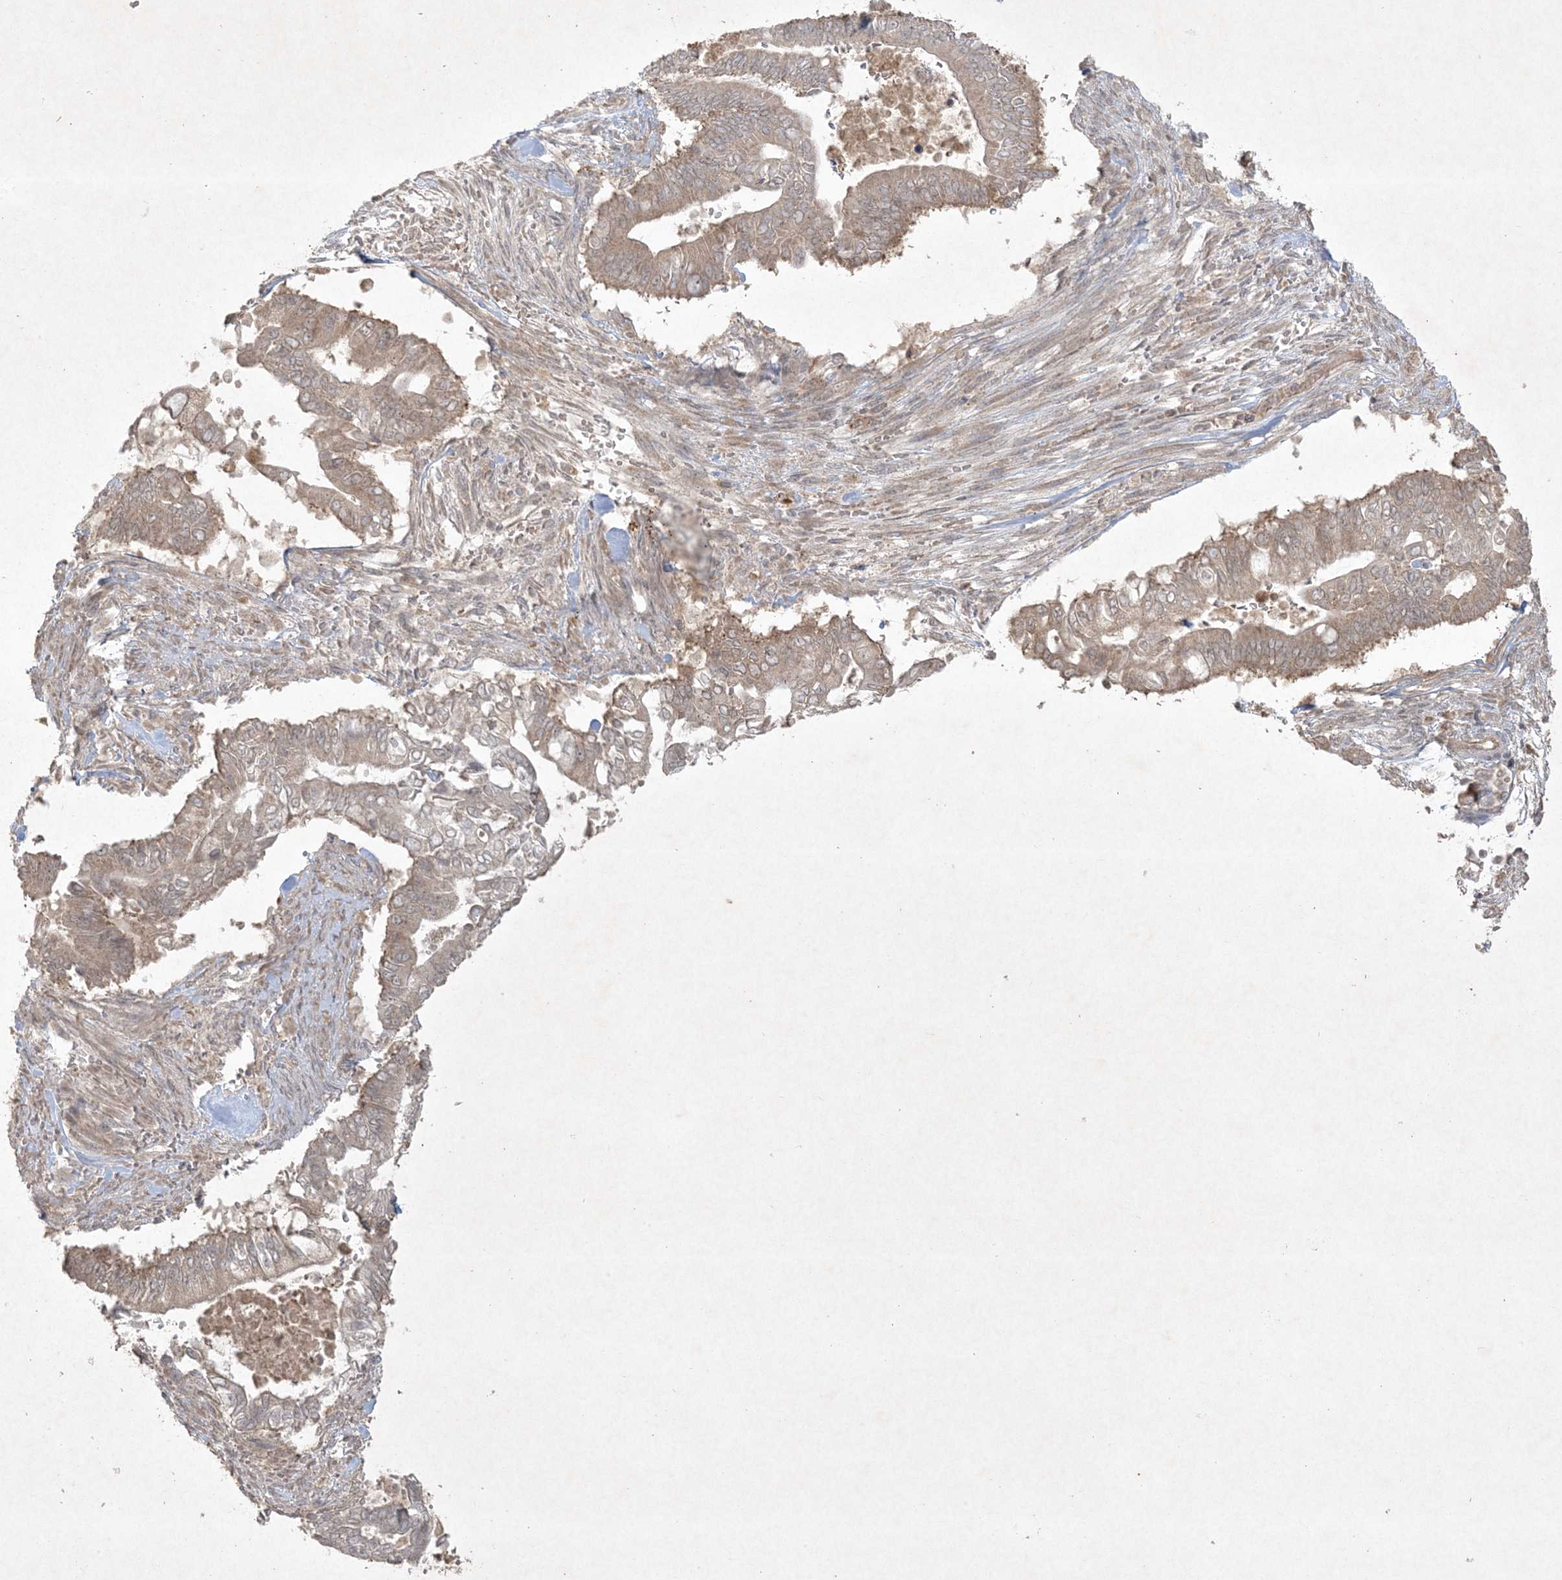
{"staining": {"intensity": "weak", "quantity": ">75%", "location": "cytoplasmic/membranous"}, "tissue": "pancreatic cancer", "cell_type": "Tumor cells", "image_type": "cancer", "snomed": [{"axis": "morphology", "description": "Adenocarcinoma, NOS"}, {"axis": "topography", "description": "Pancreas"}], "caption": "Immunohistochemical staining of human pancreatic cancer (adenocarcinoma) demonstrates low levels of weak cytoplasmic/membranous staining in about >75% of tumor cells. (DAB = brown stain, brightfield microscopy at high magnification).", "gene": "NRBP2", "patient": {"sex": "male", "age": 68}}